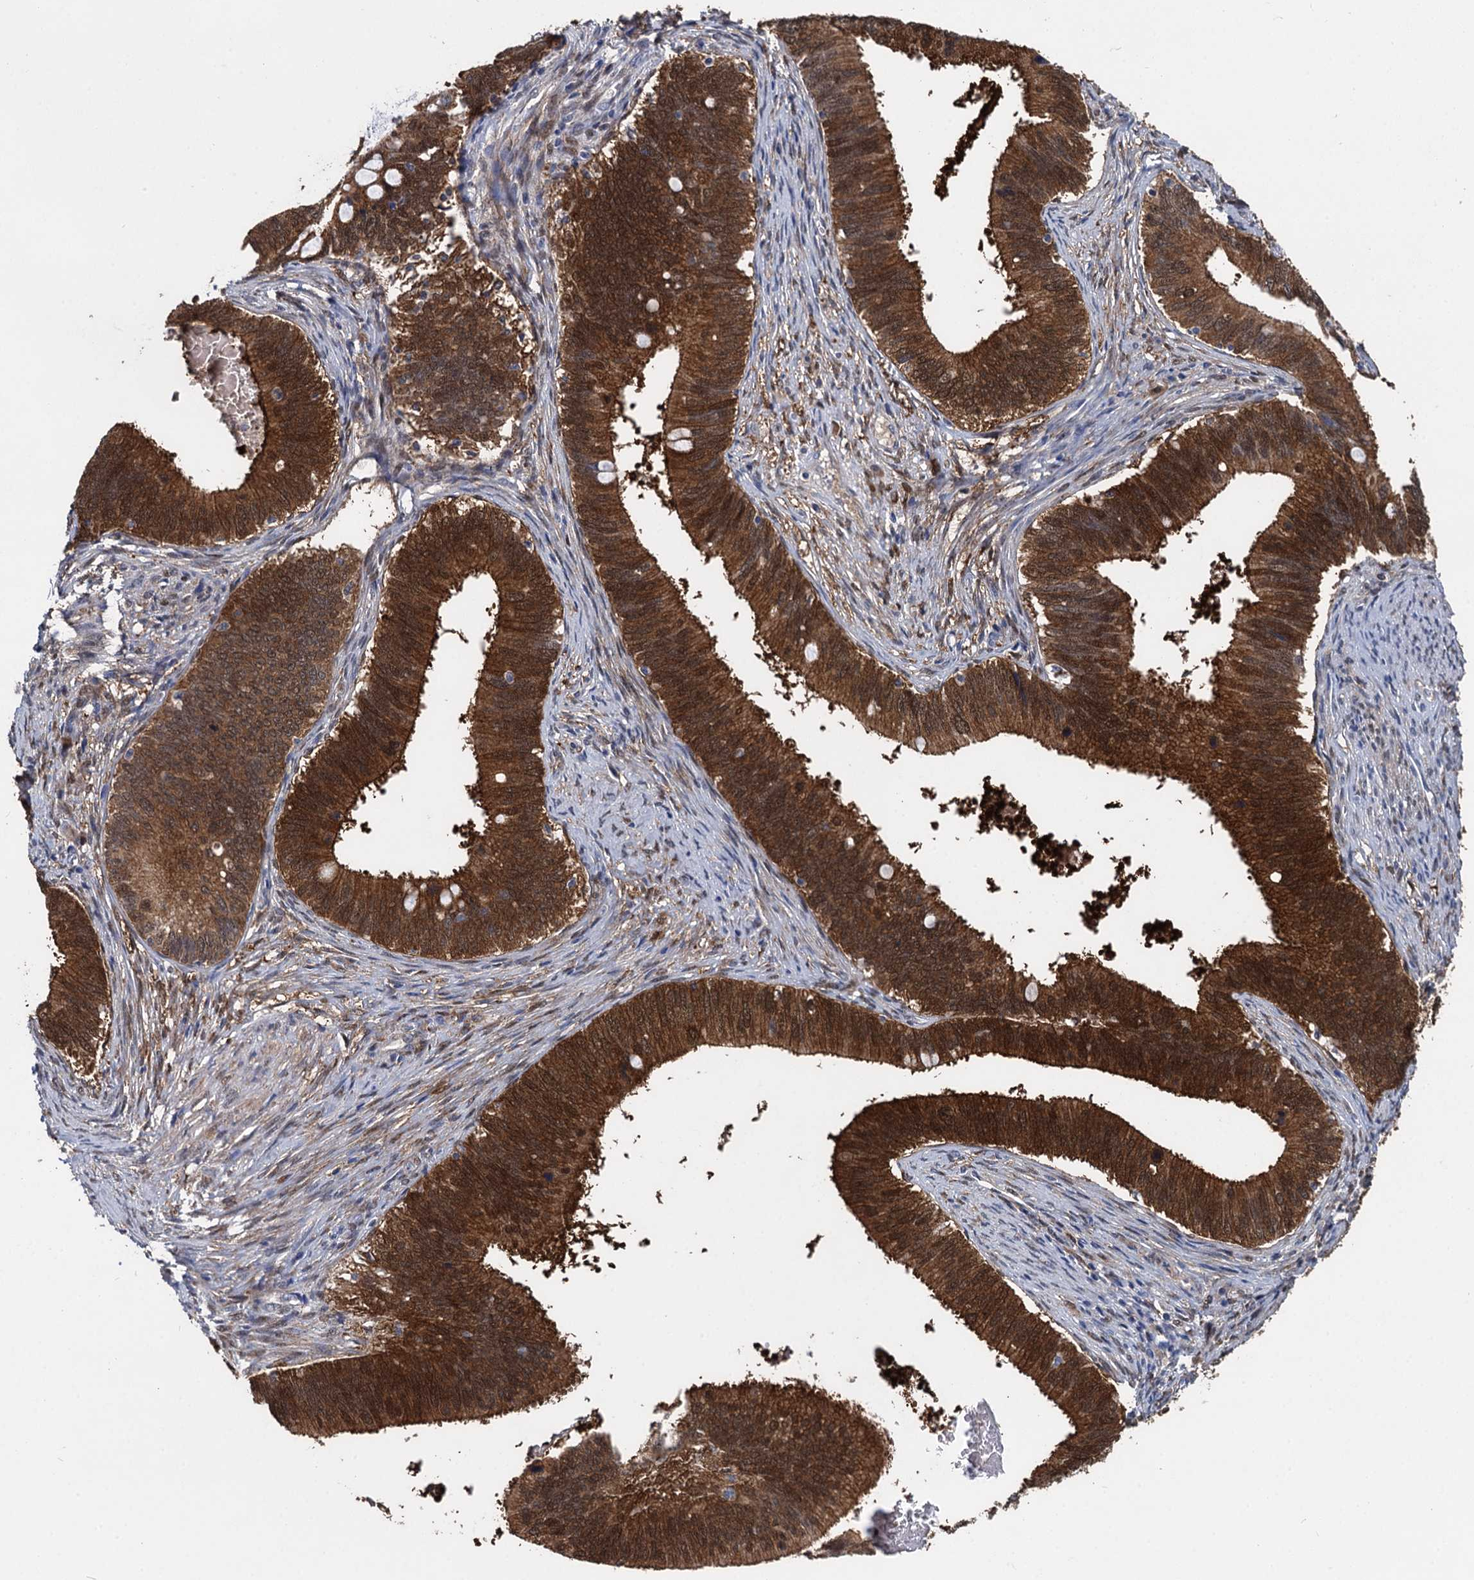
{"staining": {"intensity": "strong", "quantity": ">75%", "location": "cytoplasmic/membranous"}, "tissue": "cervical cancer", "cell_type": "Tumor cells", "image_type": "cancer", "snomed": [{"axis": "morphology", "description": "Adenocarcinoma, NOS"}, {"axis": "topography", "description": "Cervix"}], "caption": "The immunohistochemical stain labels strong cytoplasmic/membranous positivity in tumor cells of cervical adenocarcinoma tissue.", "gene": "GSTM3", "patient": {"sex": "female", "age": 42}}